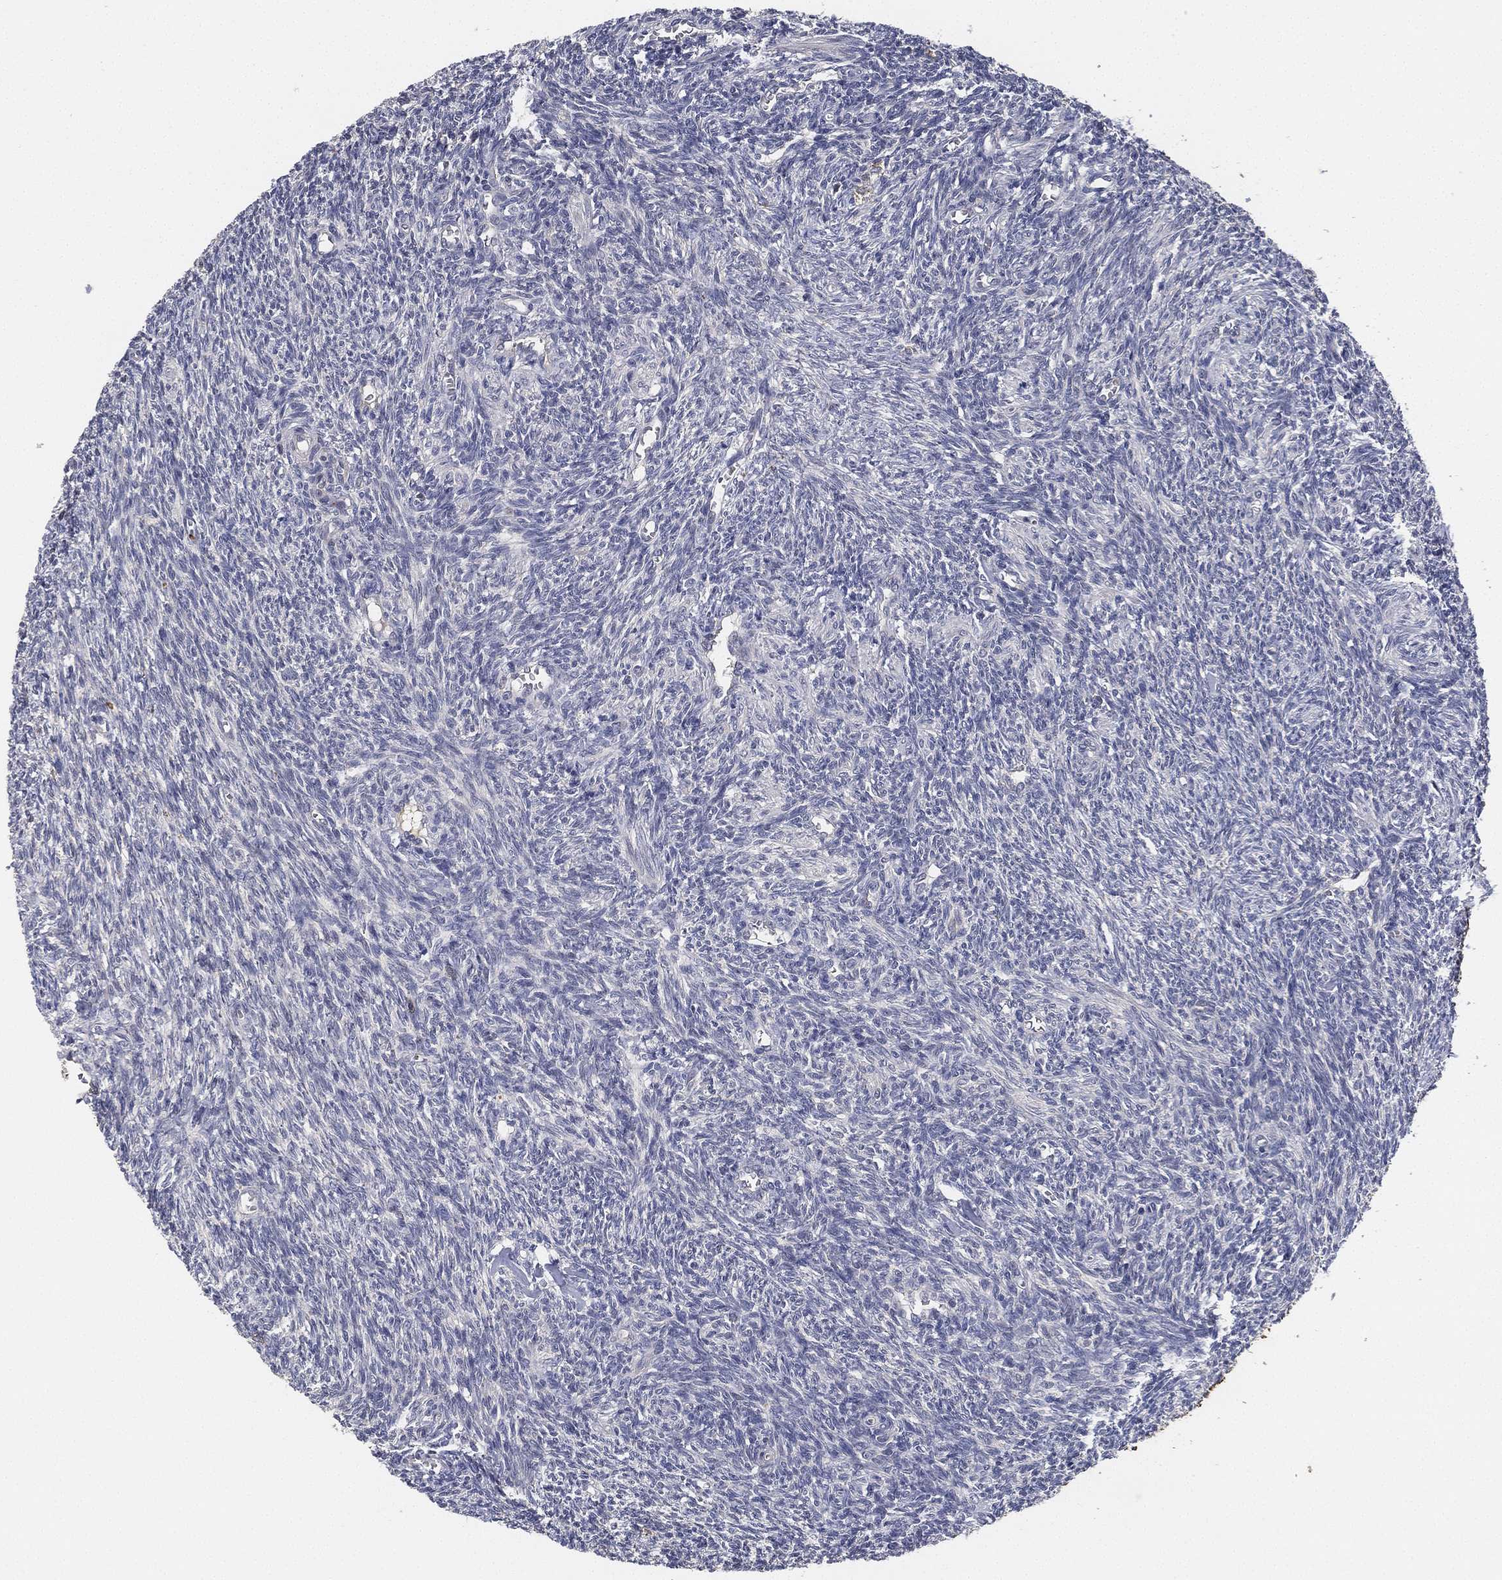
{"staining": {"intensity": "negative", "quantity": "none", "location": "none"}, "tissue": "ovary", "cell_type": "Follicle cells", "image_type": "normal", "snomed": [{"axis": "morphology", "description": "Normal tissue, NOS"}, {"axis": "topography", "description": "Ovary"}], "caption": "Image shows no protein expression in follicle cells of benign ovary. Nuclei are stained in blue.", "gene": "CFAP251", "patient": {"sex": "female", "age": 27}}